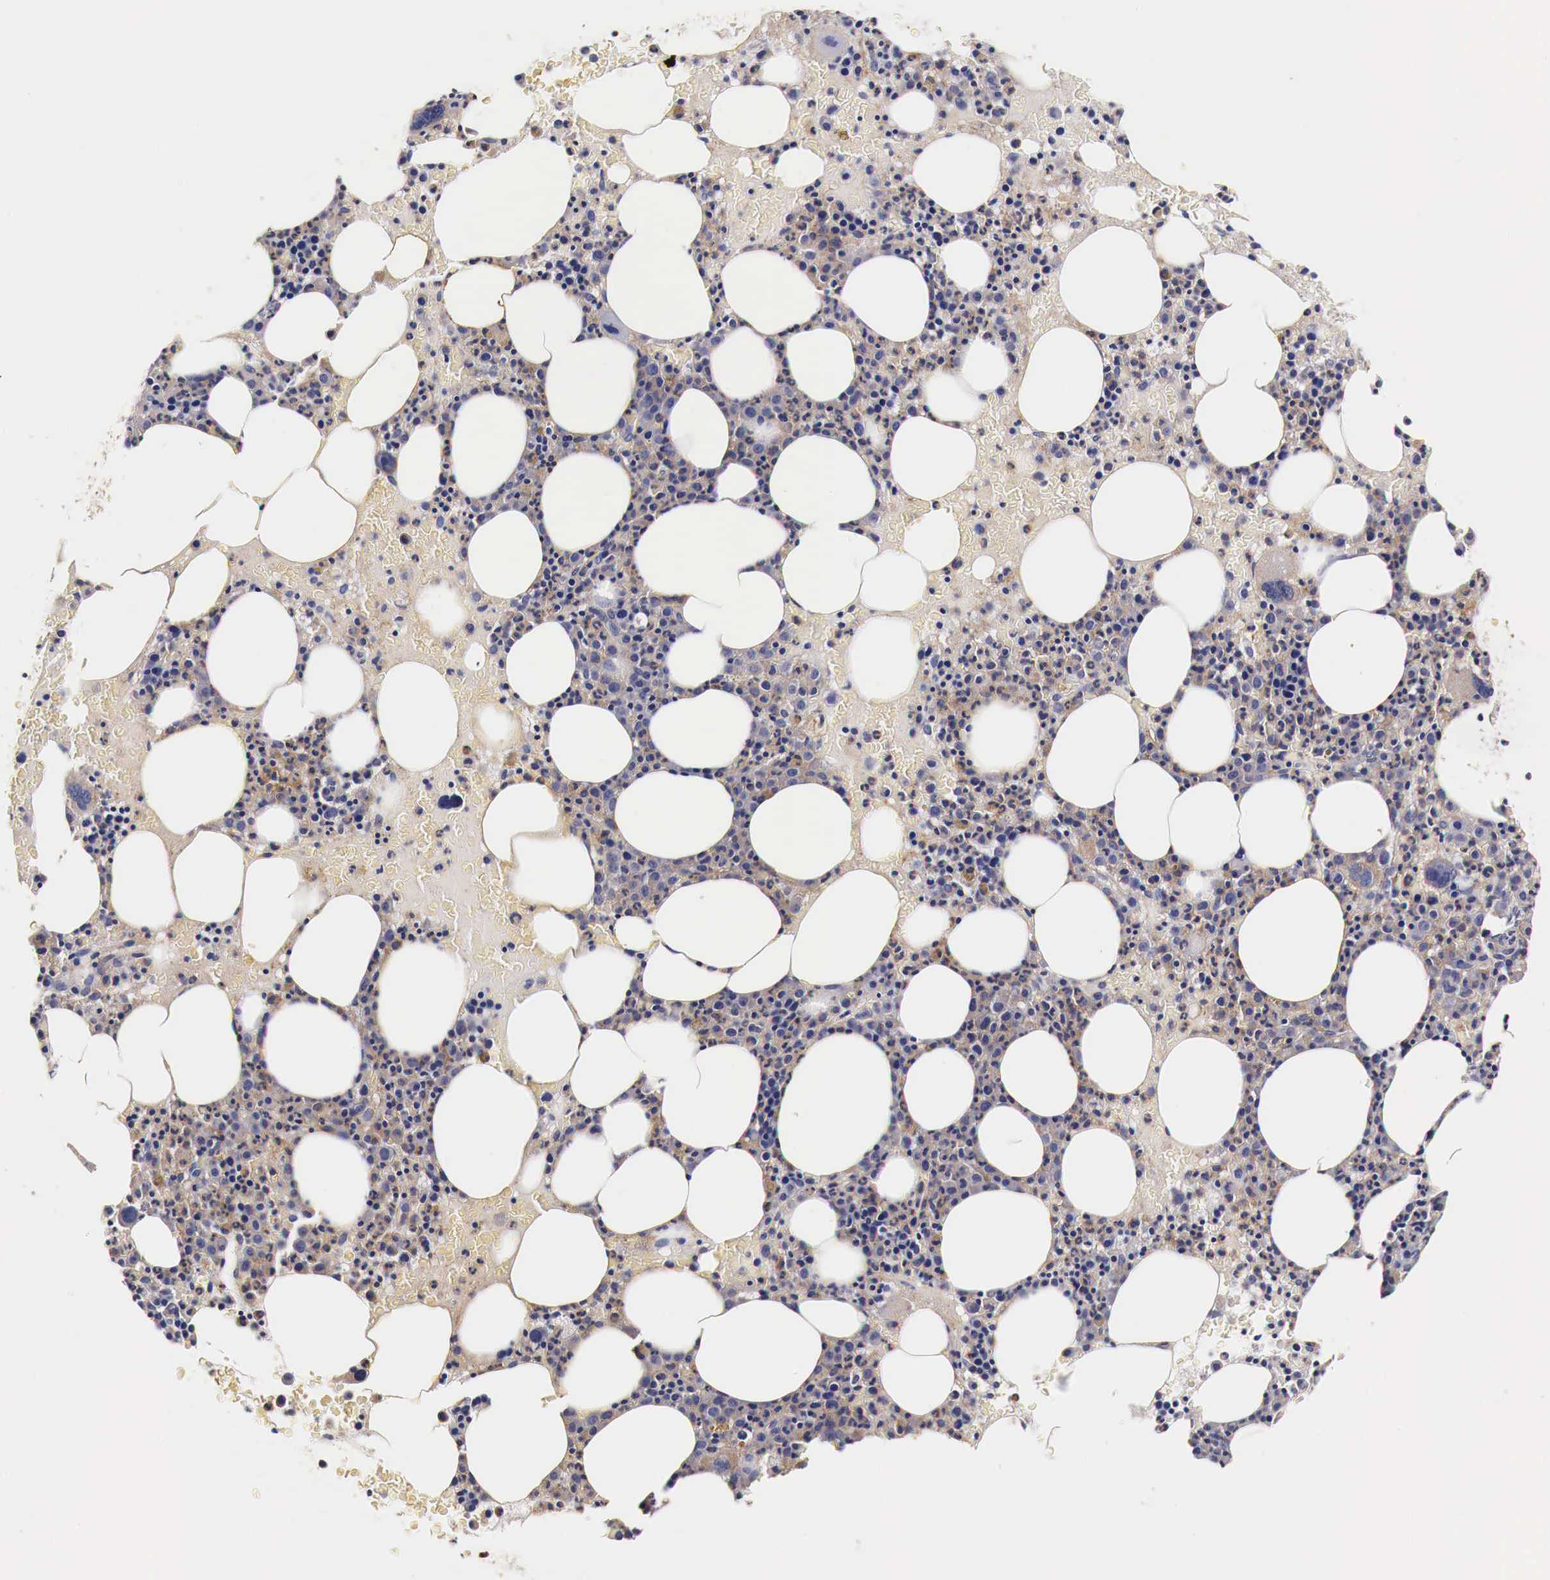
{"staining": {"intensity": "moderate", "quantity": "25%-75%", "location": "cytoplasmic/membranous"}, "tissue": "bone marrow", "cell_type": "Hematopoietic cells", "image_type": "normal", "snomed": [{"axis": "morphology", "description": "Normal tissue, NOS"}, {"axis": "topography", "description": "Bone marrow"}], "caption": "Unremarkable bone marrow demonstrates moderate cytoplasmic/membranous expression in approximately 25%-75% of hematopoietic cells.", "gene": "RP2", "patient": {"sex": "female", "age": 88}}